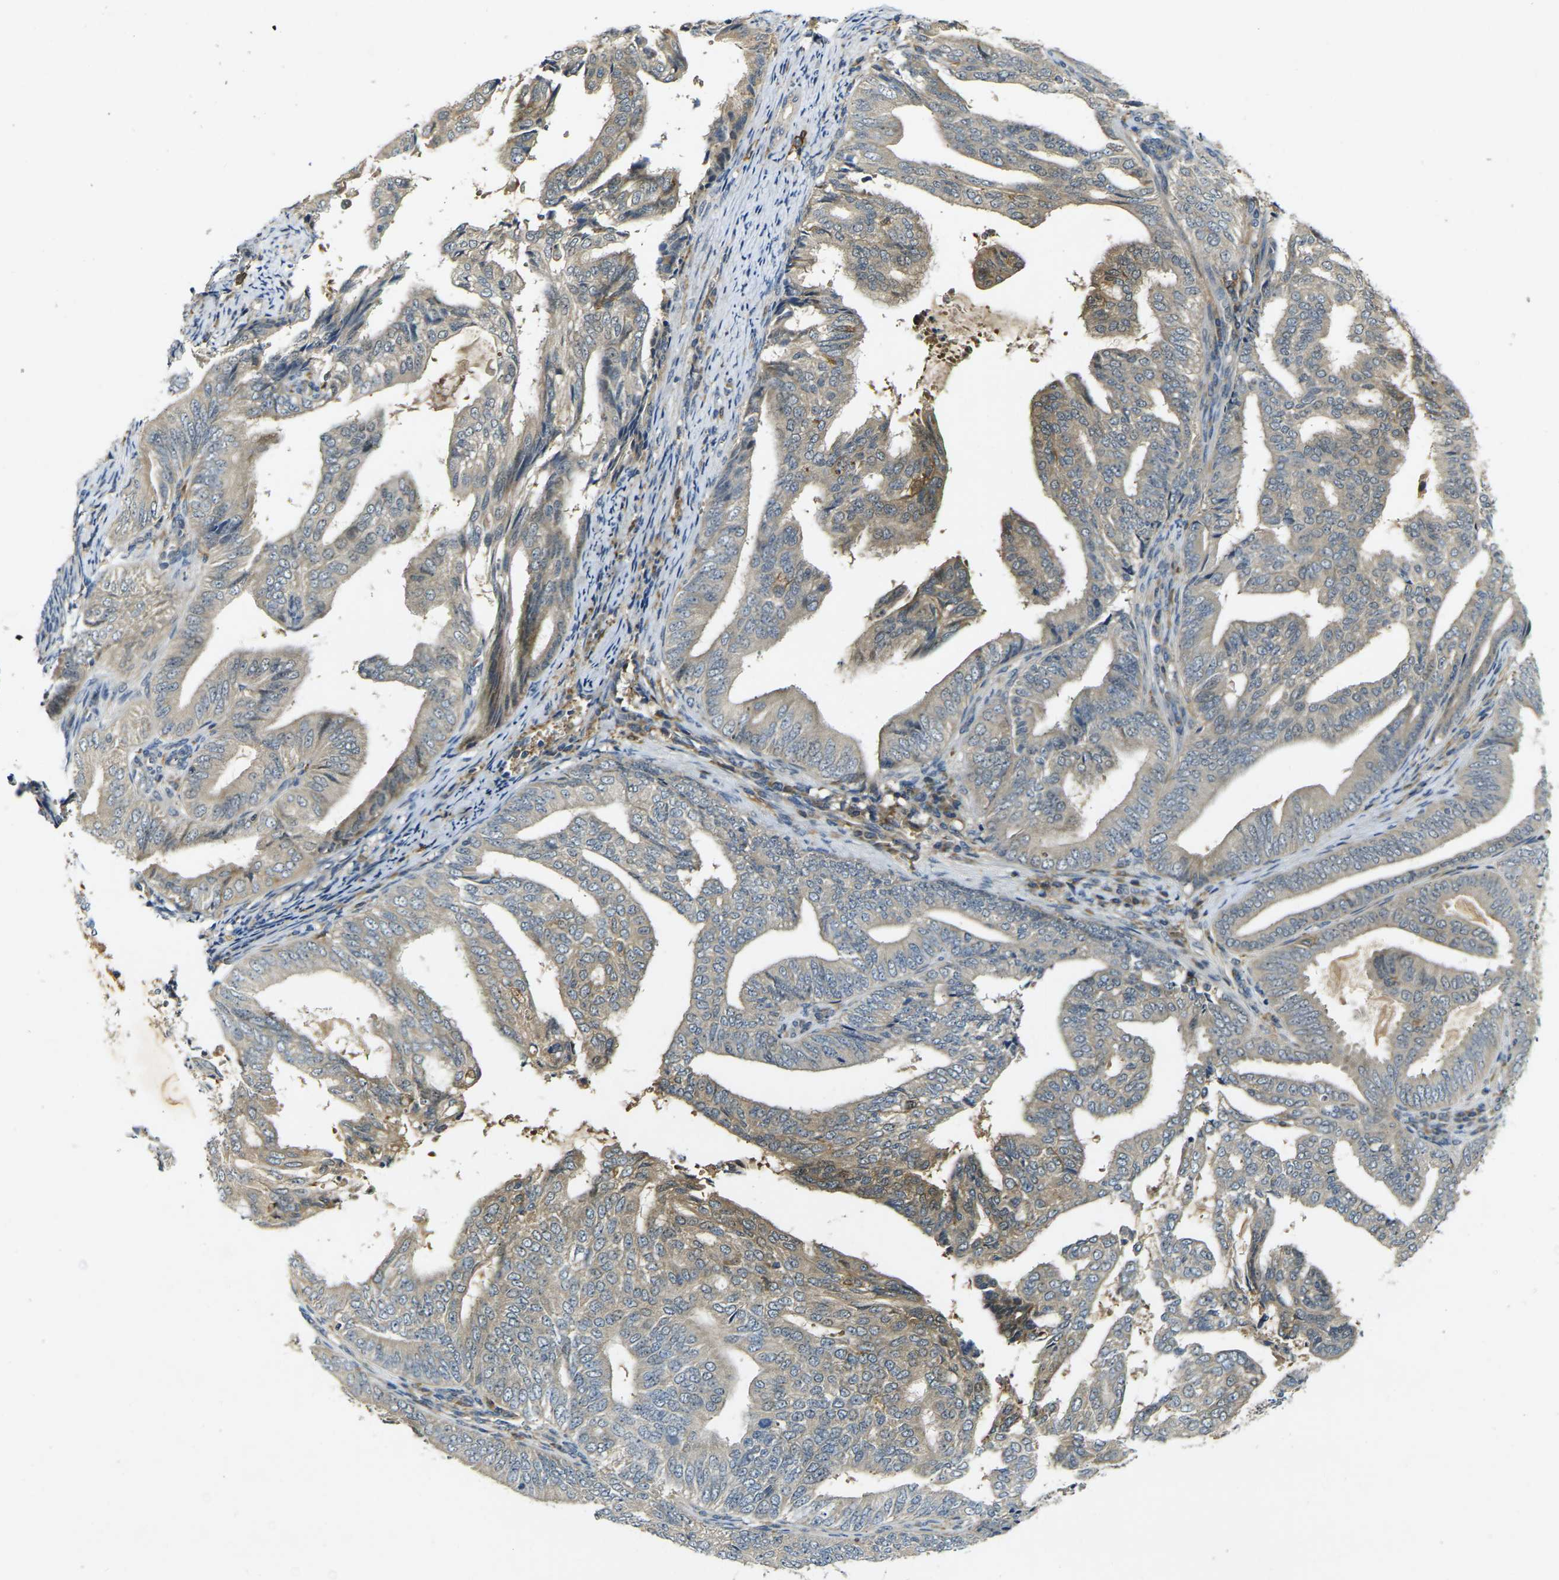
{"staining": {"intensity": "weak", "quantity": ">75%", "location": "cytoplasmic/membranous"}, "tissue": "endometrial cancer", "cell_type": "Tumor cells", "image_type": "cancer", "snomed": [{"axis": "morphology", "description": "Adenocarcinoma, NOS"}, {"axis": "topography", "description": "Endometrium"}], "caption": "Human endometrial cancer stained with a protein marker shows weak staining in tumor cells.", "gene": "PIGL", "patient": {"sex": "female", "age": 58}}